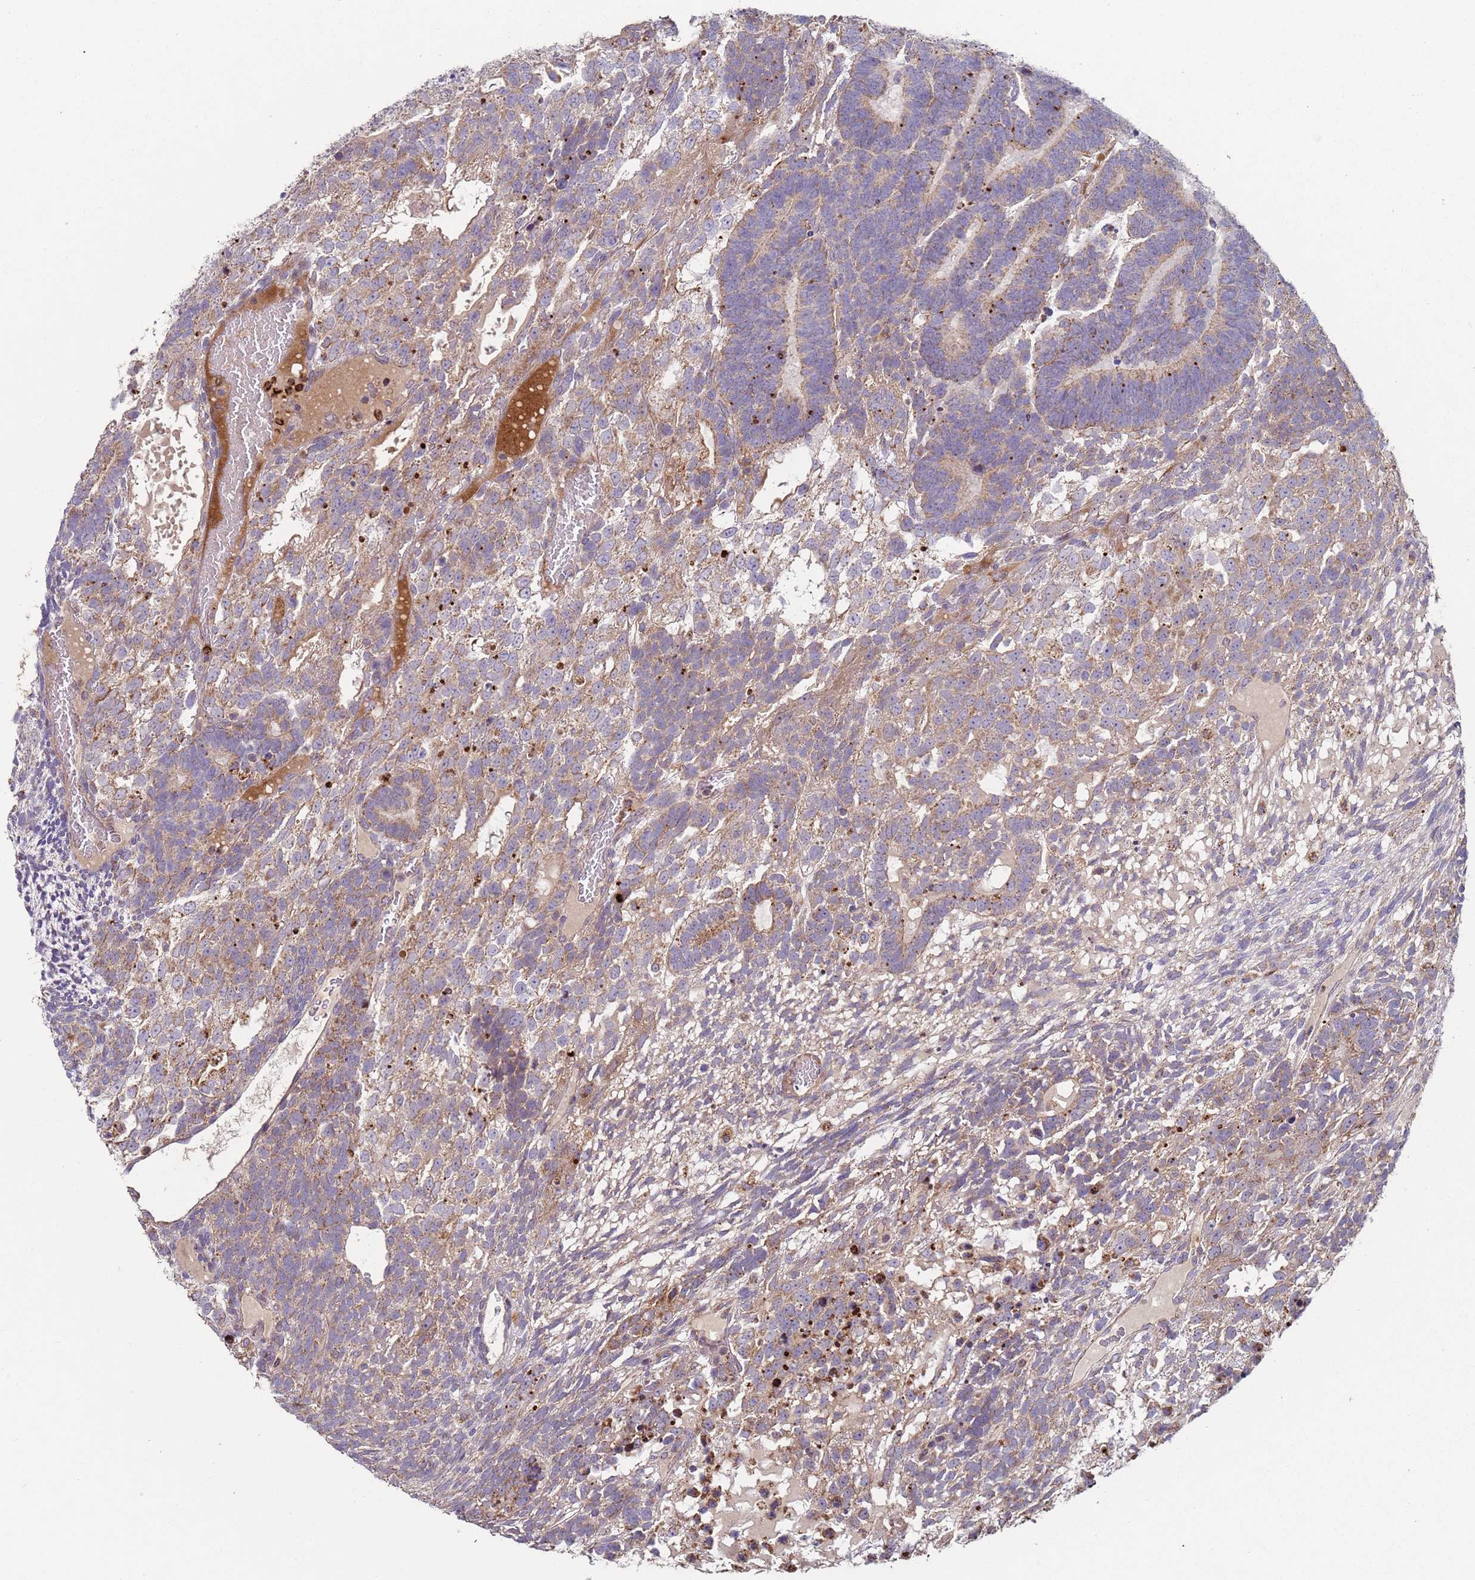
{"staining": {"intensity": "moderate", "quantity": "25%-75%", "location": "cytoplasmic/membranous"}, "tissue": "testis cancer", "cell_type": "Tumor cells", "image_type": "cancer", "snomed": [{"axis": "morphology", "description": "Carcinoma, Embryonal, NOS"}, {"axis": "topography", "description": "Testis"}], "caption": "Immunohistochemistry of human testis embryonal carcinoma reveals medium levels of moderate cytoplasmic/membranous positivity in about 25%-75% of tumor cells.", "gene": "FBXO33", "patient": {"sex": "male", "age": 23}}